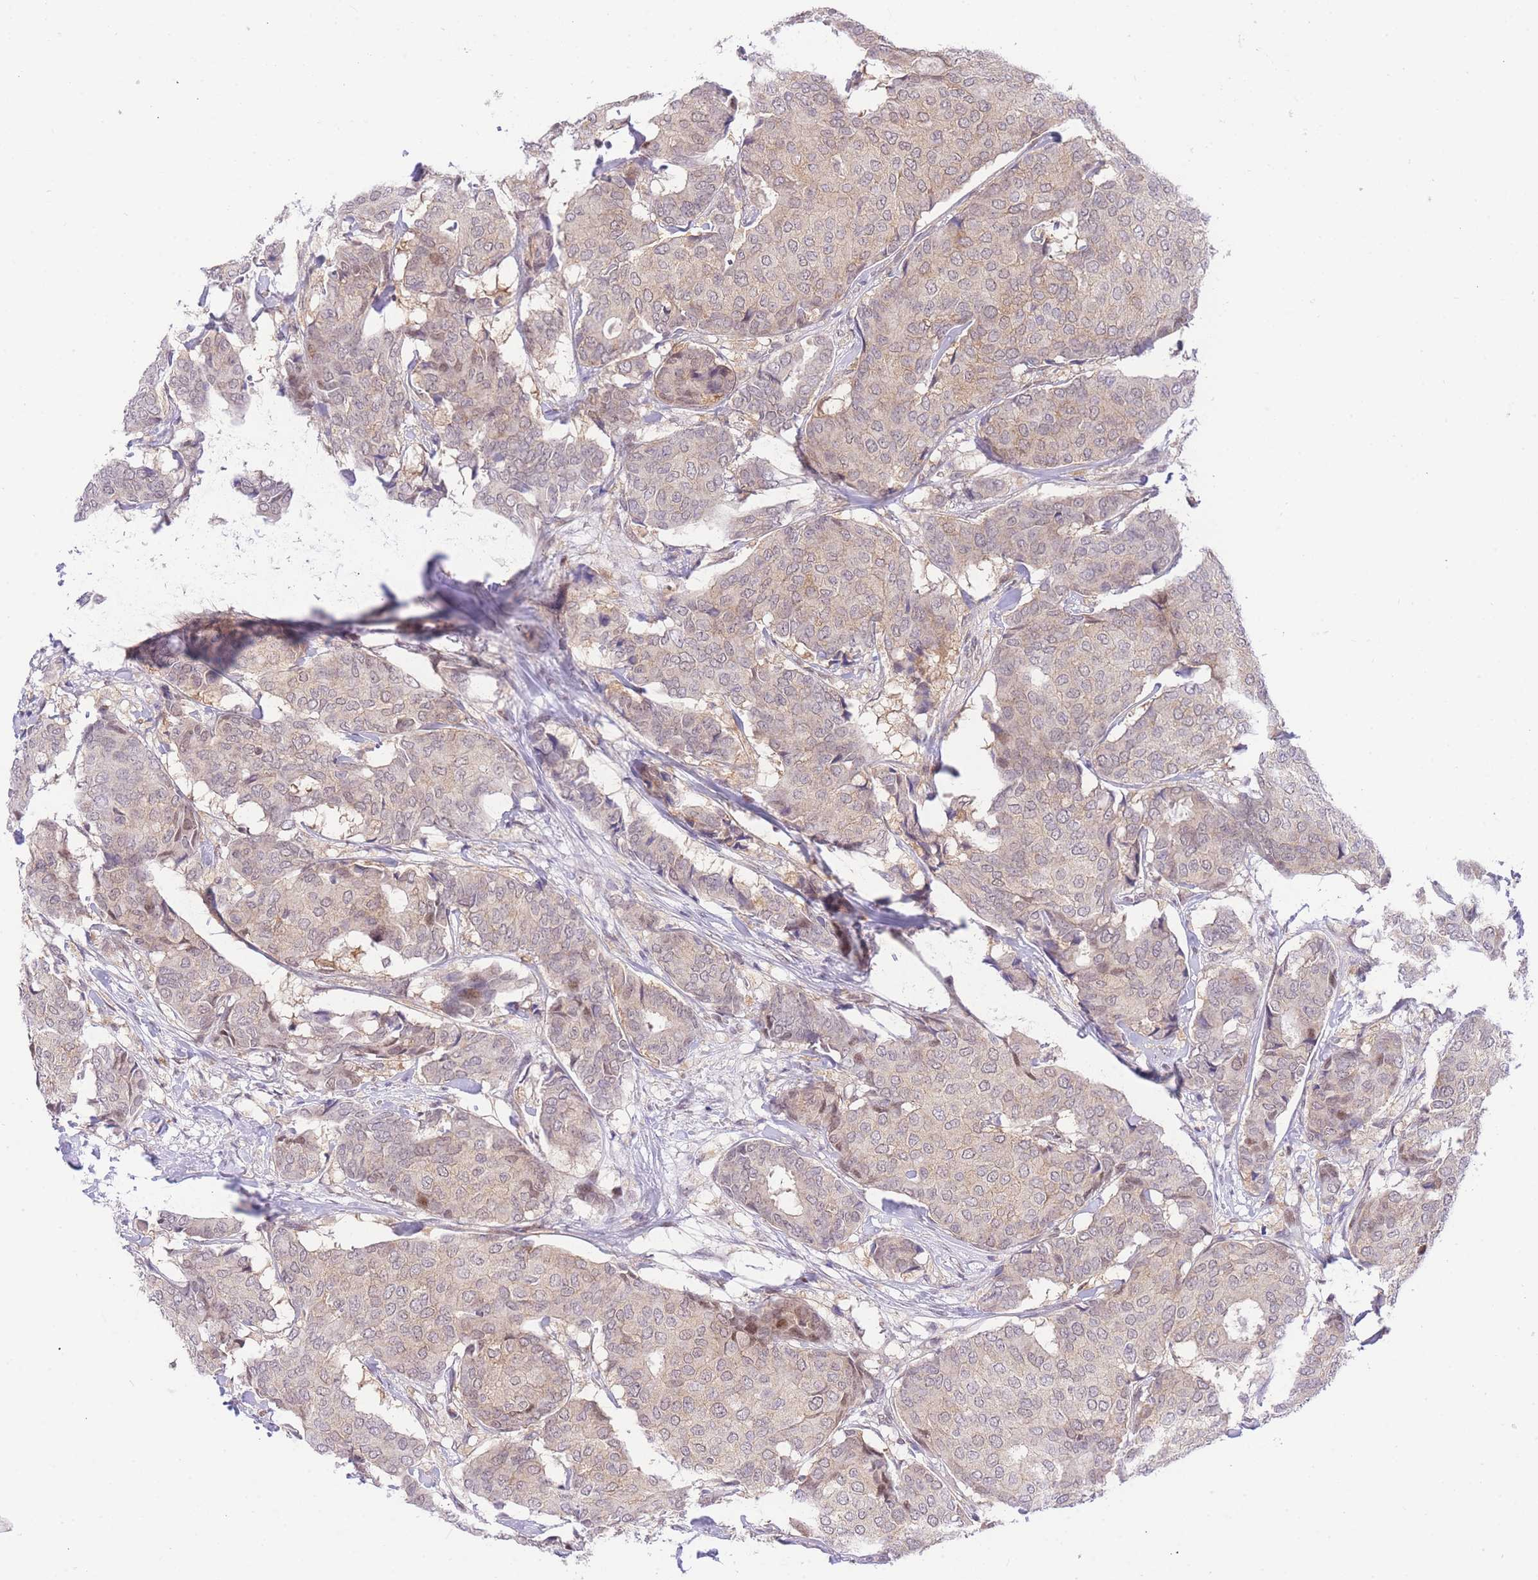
{"staining": {"intensity": "weak", "quantity": "<25%", "location": "cytoplasmic/membranous"}, "tissue": "breast cancer", "cell_type": "Tumor cells", "image_type": "cancer", "snomed": [{"axis": "morphology", "description": "Duct carcinoma"}, {"axis": "topography", "description": "Breast"}], "caption": "Breast intraductal carcinoma was stained to show a protein in brown. There is no significant expression in tumor cells.", "gene": "STK39", "patient": {"sex": "female", "age": 75}}